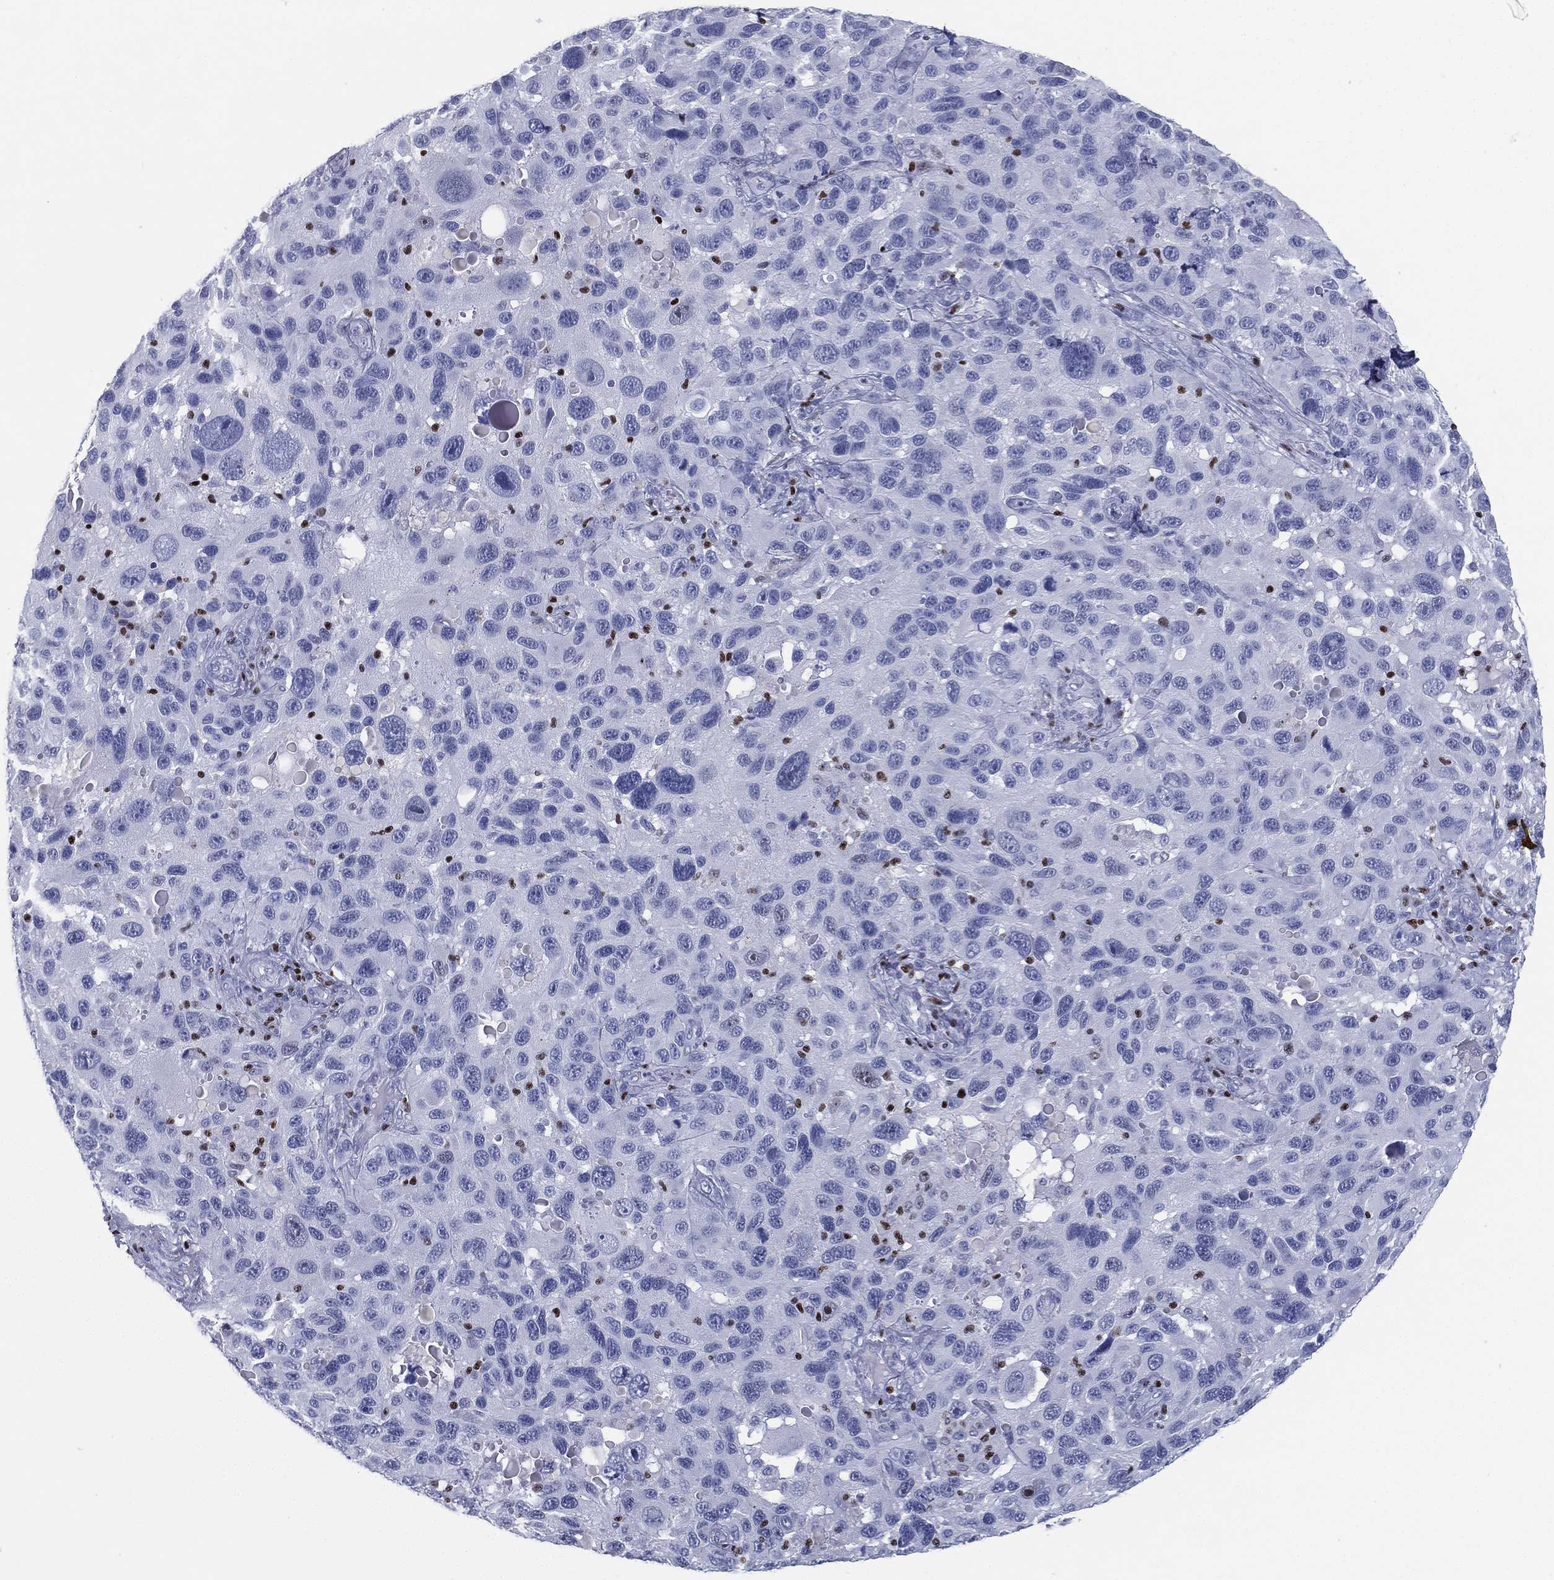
{"staining": {"intensity": "negative", "quantity": "none", "location": "none"}, "tissue": "melanoma", "cell_type": "Tumor cells", "image_type": "cancer", "snomed": [{"axis": "morphology", "description": "Malignant melanoma, NOS"}, {"axis": "topography", "description": "Skin"}], "caption": "Malignant melanoma stained for a protein using IHC demonstrates no expression tumor cells.", "gene": "PYHIN1", "patient": {"sex": "male", "age": 53}}